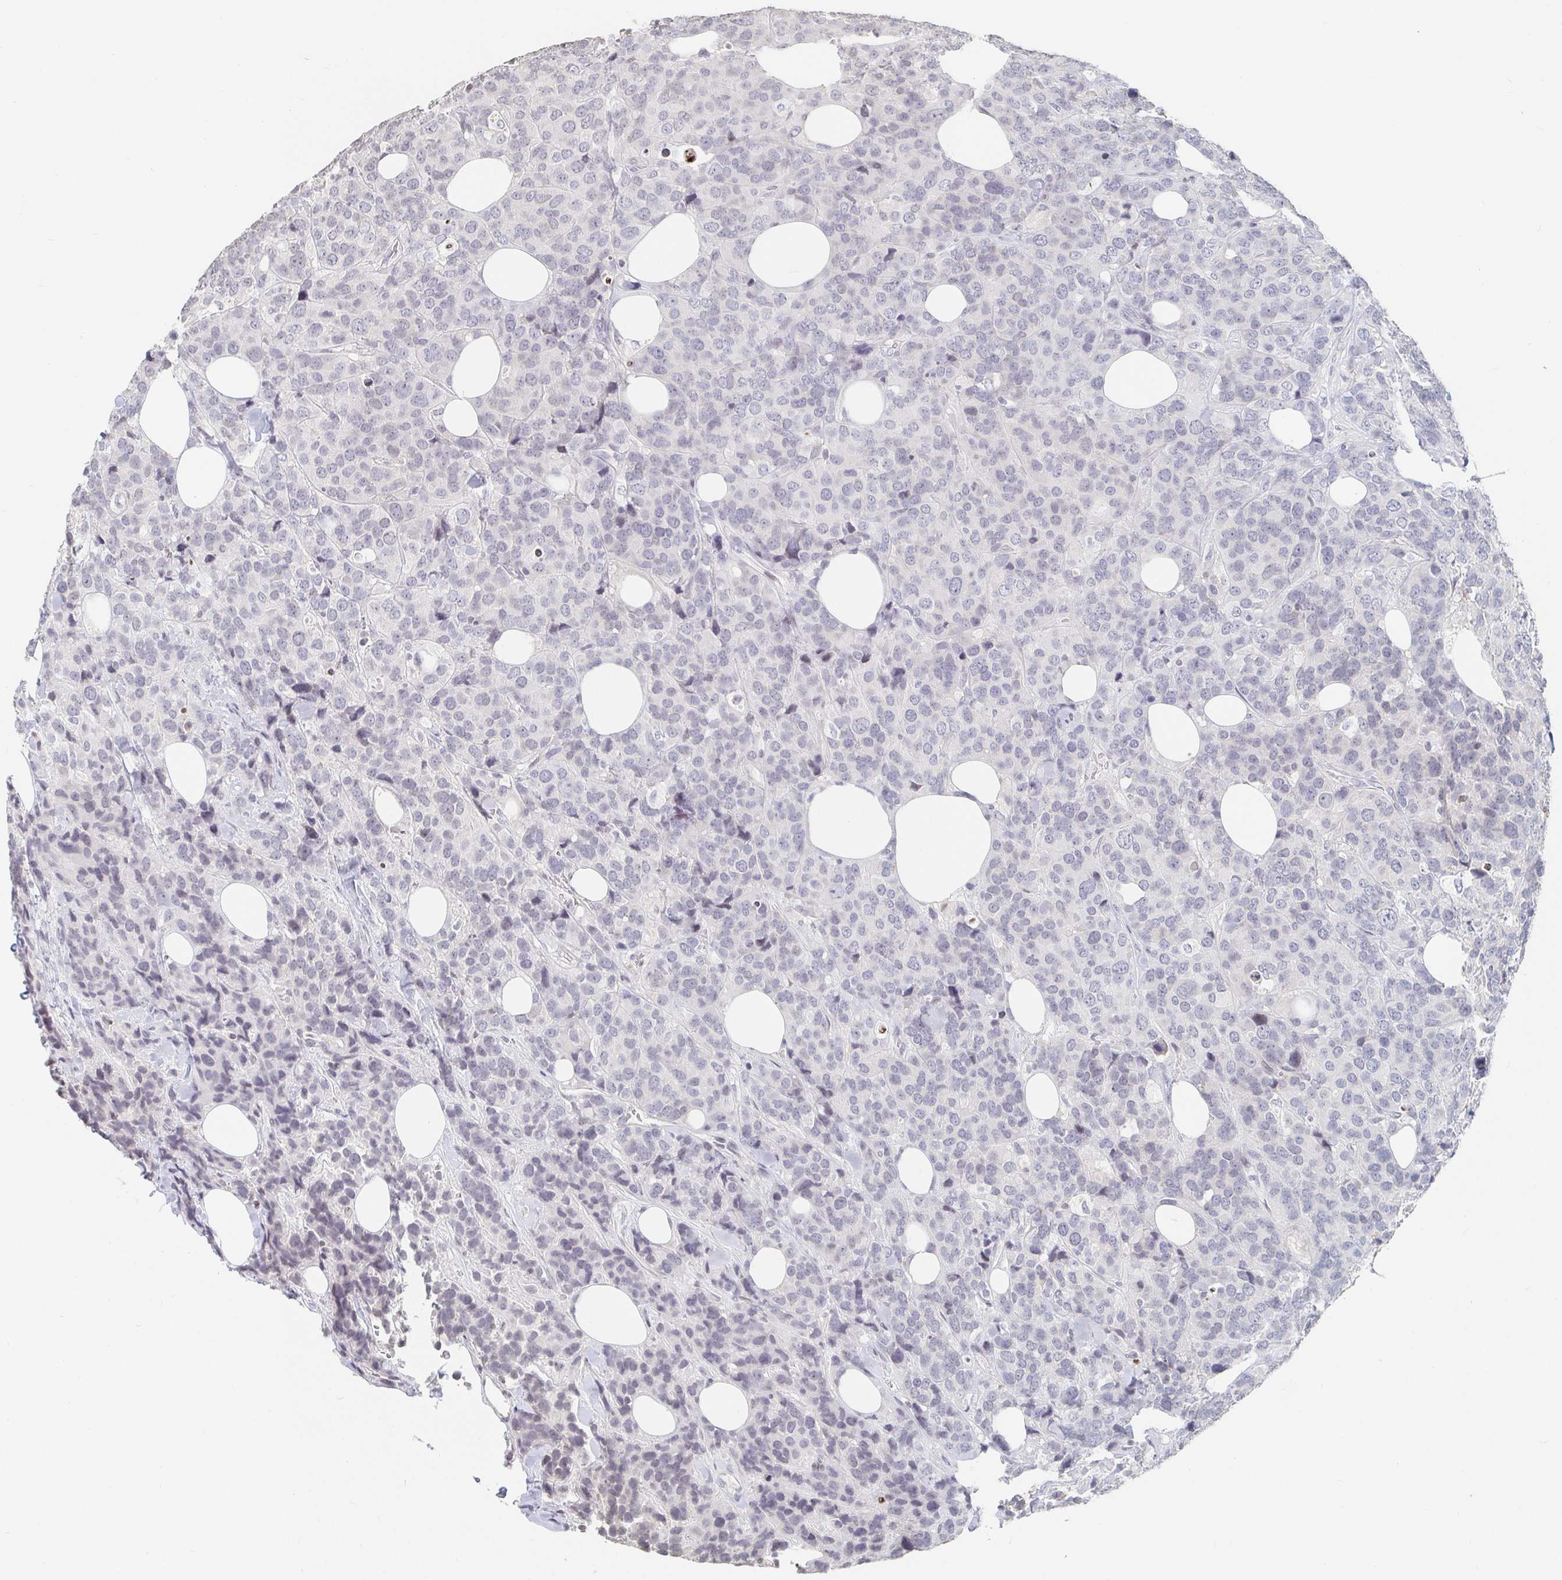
{"staining": {"intensity": "negative", "quantity": "none", "location": "none"}, "tissue": "breast cancer", "cell_type": "Tumor cells", "image_type": "cancer", "snomed": [{"axis": "morphology", "description": "Lobular carcinoma"}, {"axis": "topography", "description": "Breast"}], "caption": "Tumor cells are negative for brown protein staining in lobular carcinoma (breast). (IHC, brightfield microscopy, high magnification).", "gene": "NME9", "patient": {"sex": "female", "age": 59}}